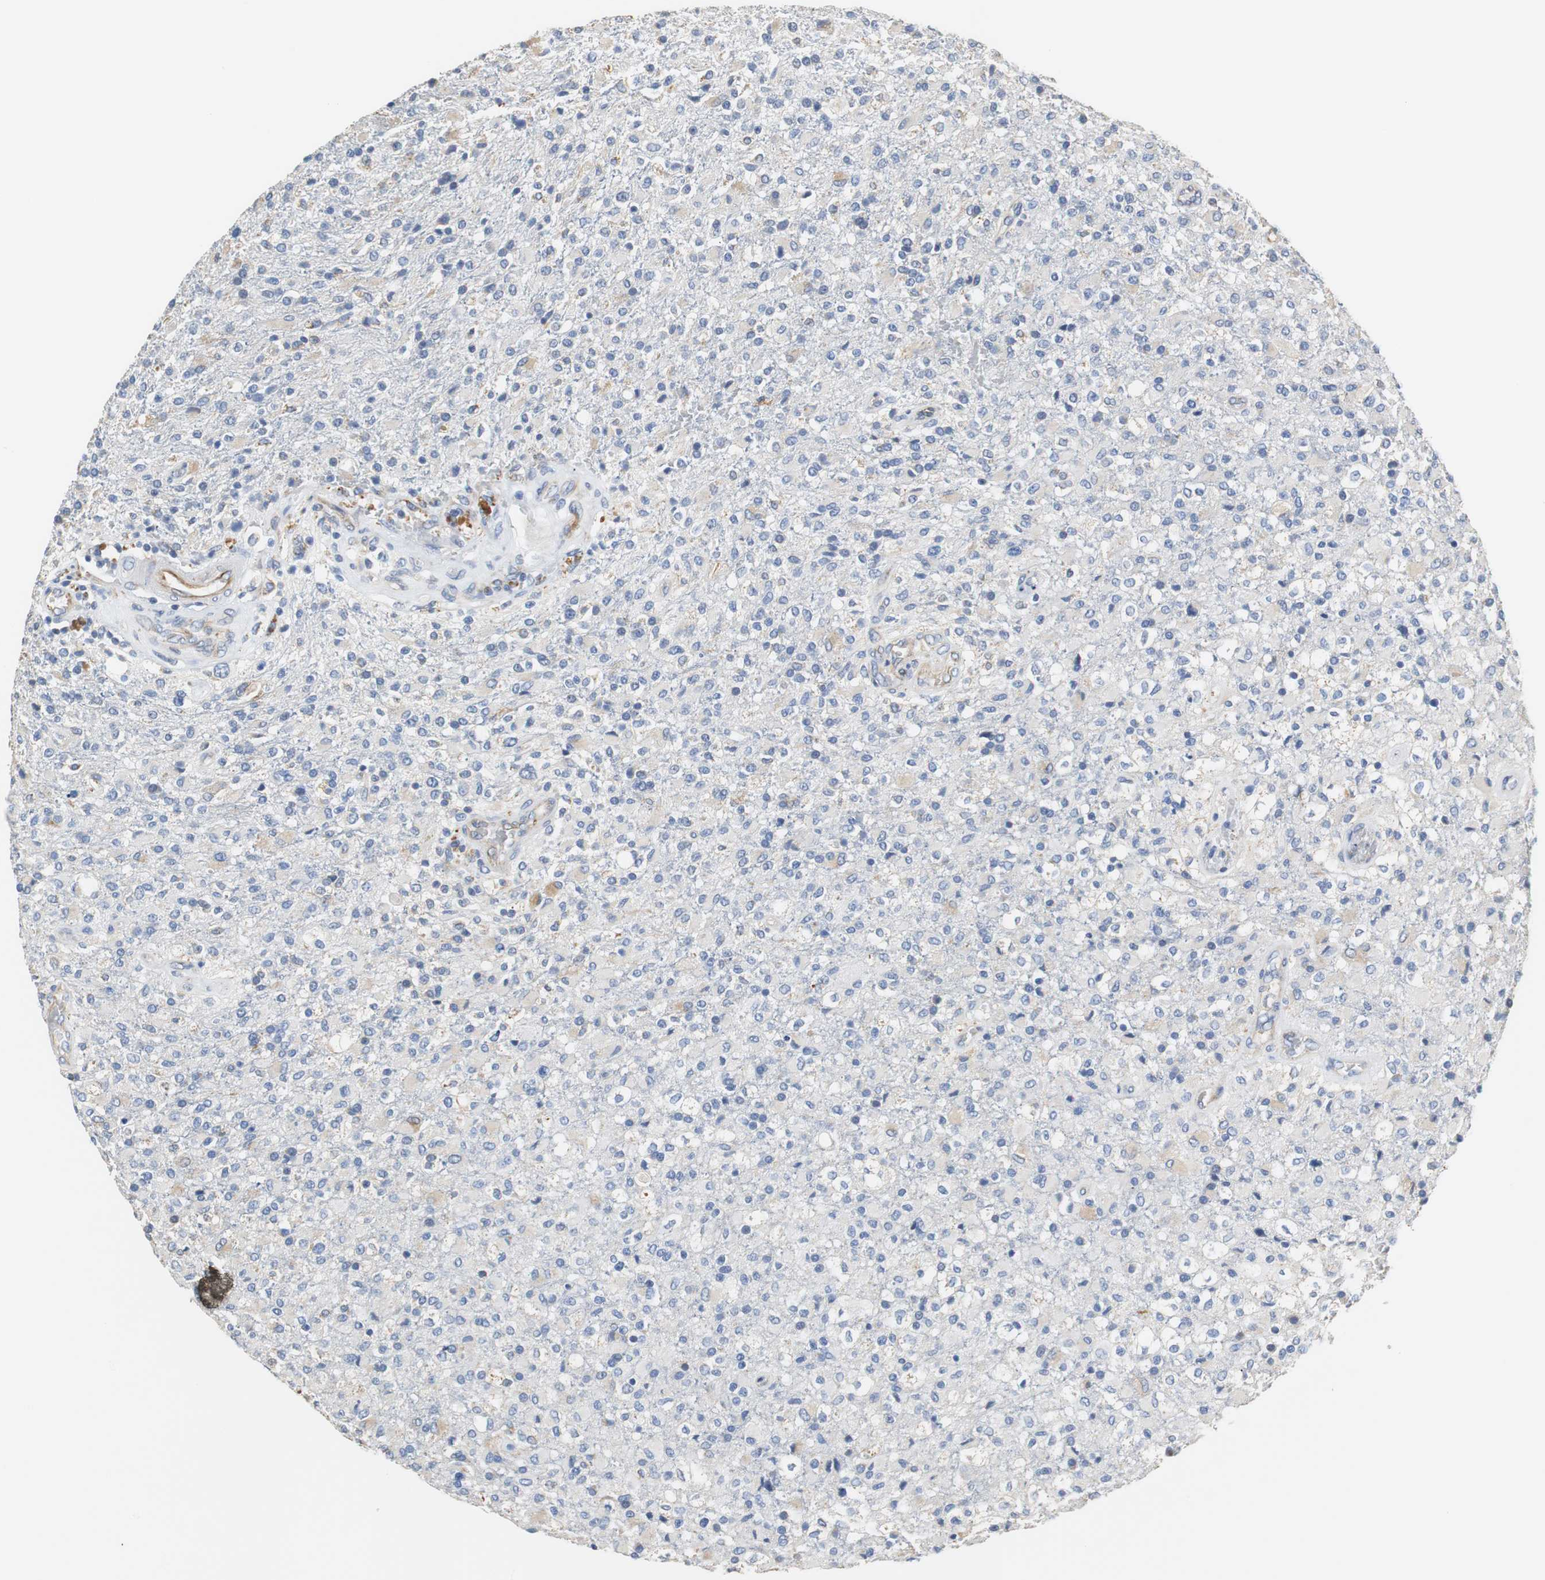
{"staining": {"intensity": "negative", "quantity": "none", "location": "none"}, "tissue": "glioma", "cell_type": "Tumor cells", "image_type": "cancer", "snomed": [{"axis": "morphology", "description": "Glioma, malignant, High grade"}, {"axis": "topography", "description": "Brain"}], "caption": "DAB (3,3'-diaminobenzidine) immunohistochemical staining of glioma demonstrates no significant staining in tumor cells. Brightfield microscopy of IHC stained with DAB (brown) and hematoxylin (blue), captured at high magnification.", "gene": "PCK1", "patient": {"sex": "male", "age": 71}}